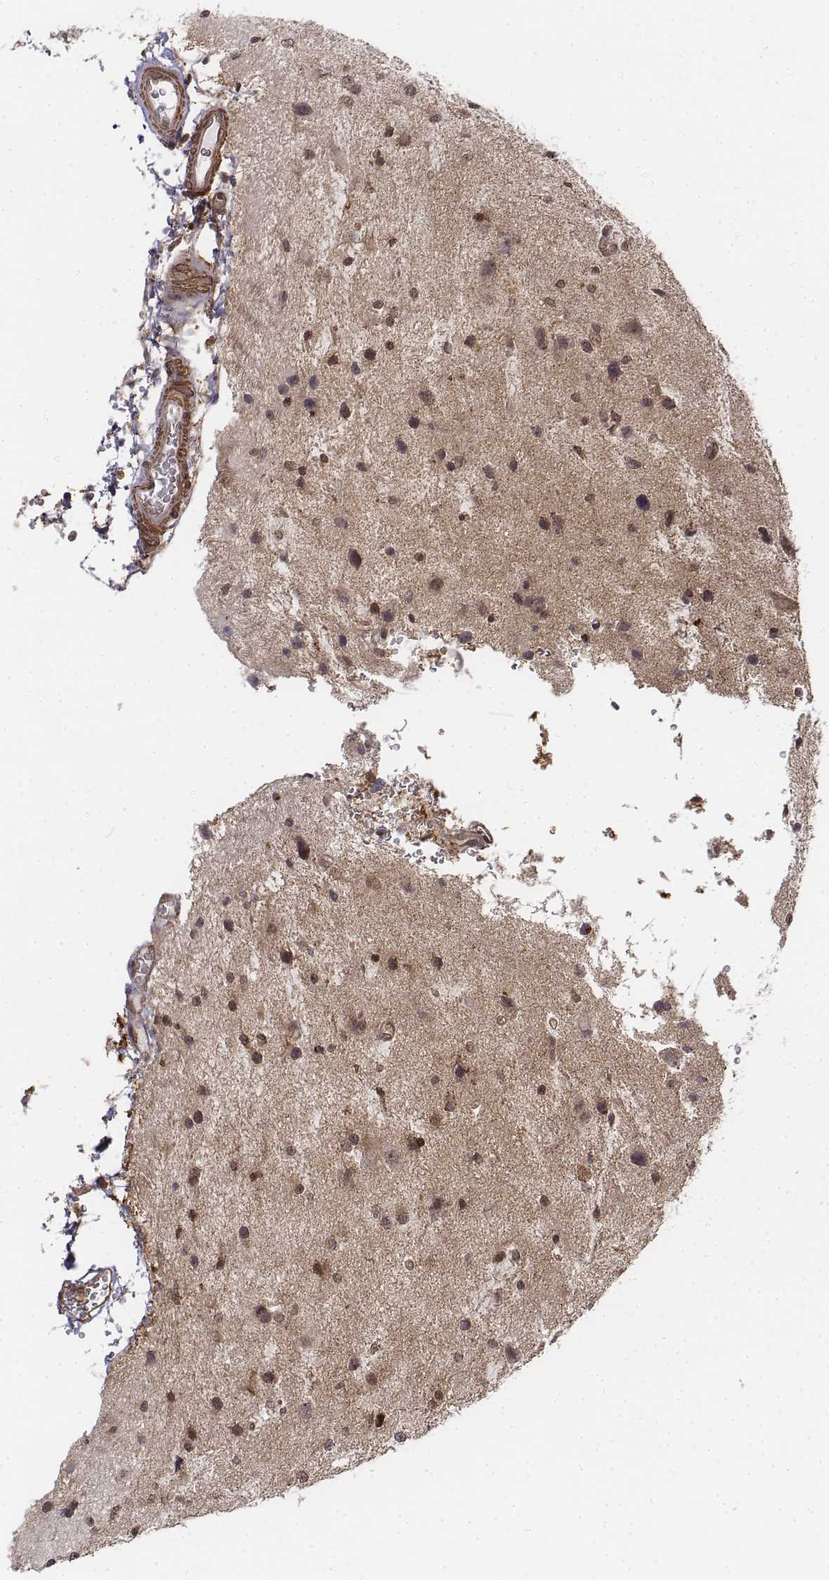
{"staining": {"intensity": "moderate", "quantity": ">75%", "location": "cytoplasmic/membranous,nuclear"}, "tissue": "glioma", "cell_type": "Tumor cells", "image_type": "cancer", "snomed": [{"axis": "morphology", "description": "Glioma, malignant, Low grade"}, {"axis": "topography", "description": "Brain"}], "caption": "Brown immunohistochemical staining in malignant glioma (low-grade) exhibits moderate cytoplasmic/membranous and nuclear staining in approximately >75% of tumor cells.", "gene": "ZFYVE19", "patient": {"sex": "female", "age": 32}}